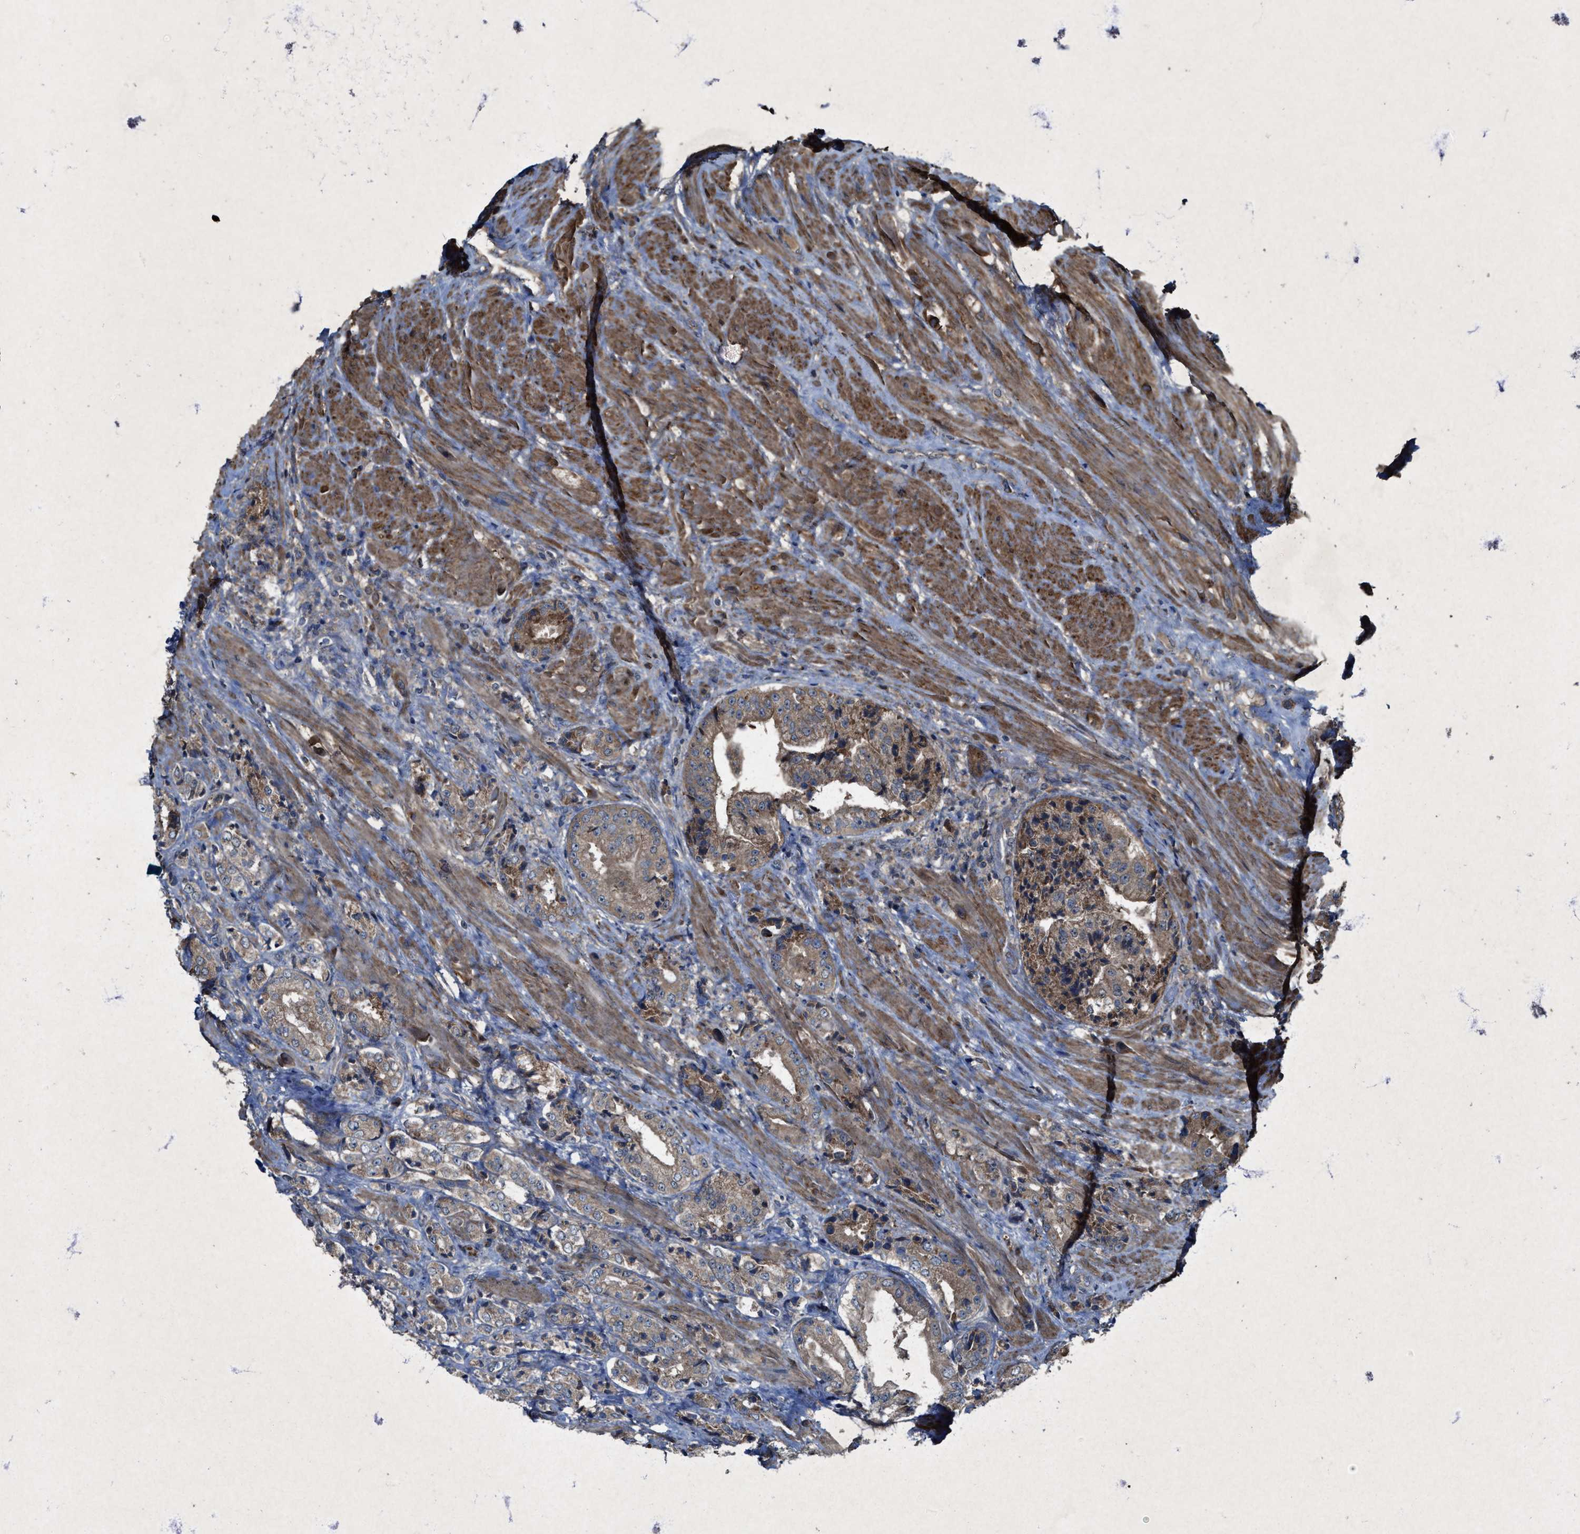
{"staining": {"intensity": "weak", "quantity": ">75%", "location": "cytoplasmic/membranous"}, "tissue": "prostate cancer", "cell_type": "Tumor cells", "image_type": "cancer", "snomed": [{"axis": "morphology", "description": "Adenocarcinoma, High grade"}, {"axis": "topography", "description": "Prostate"}], "caption": "Immunohistochemistry (DAB) staining of adenocarcinoma (high-grade) (prostate) reveals weak cytoplasmic/membranous protein positivity in about >75% of tumor cells. (DAB IHC, brown staining for protein, blue staining for nuclei).", "gene": "PDP2", "patient": {"sex": "male", "age": 61}}